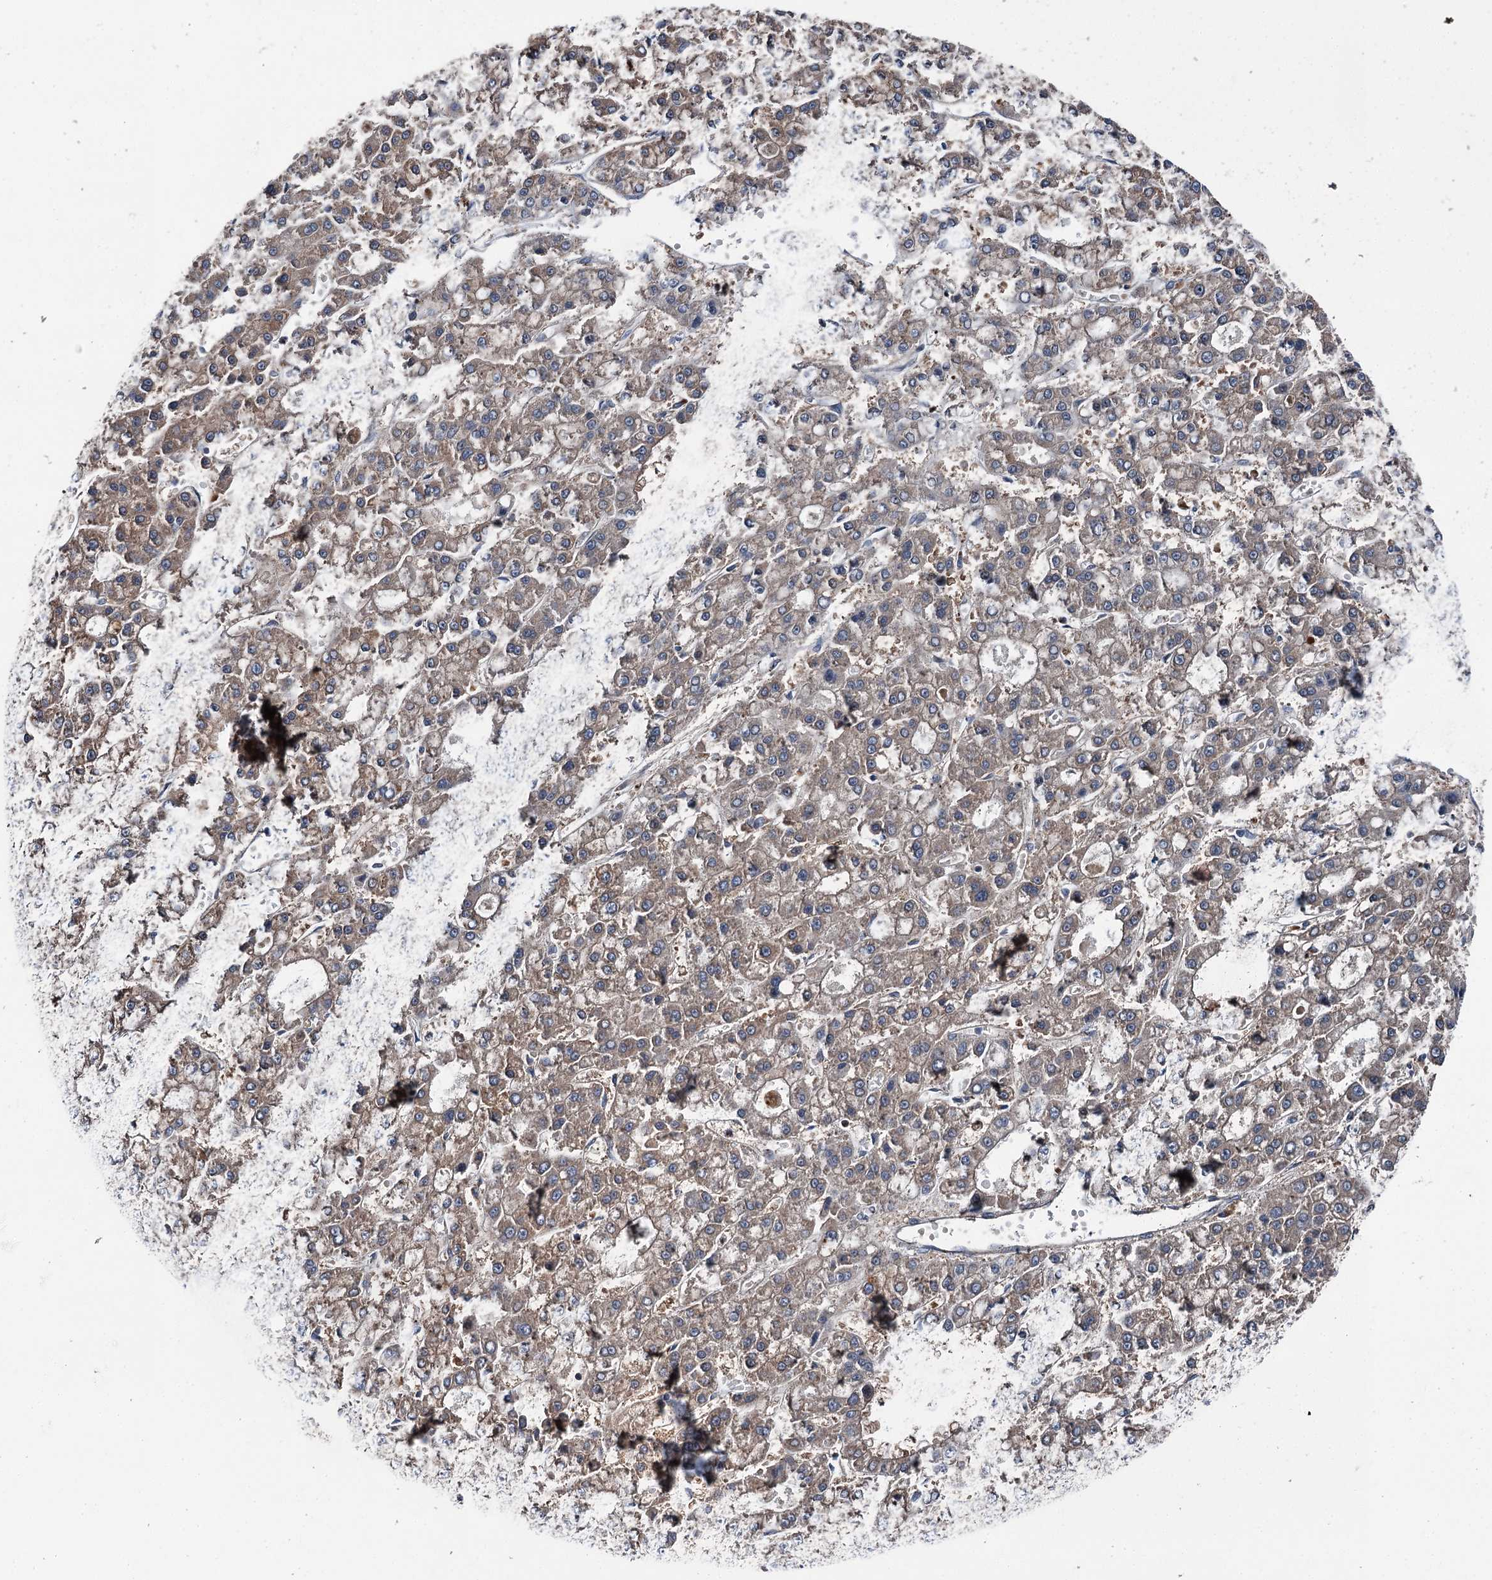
{"staining": {"intensity": "weak", "quantity": "25%-75%", "location": "cytoplasmic/membranous"}, "tissue": "liver cancer", "cell_type": "Tumor cells", "image_type": "cancer", "snomed": [{"axis": "morphology", "description": "Carcinoma, Hepatocellular, NOS"}, {"axis": "topography", "description": "Liver"}], "caption": "Immunohistochemistry staining of hepatocellular carcinoma (liver), which exhibits low levels of weak cytoplasmic/membranous expression in approximately 25%-75% of tumor cells indicating weak cytoplasmic/membranous protein positivity. The staining was performed using DAB (brown) for protein detection and nuclei were counterstained in hematoxylin (blue).", "gene": "POLR1D", "patient": {"sex": "male", "age": 70}}